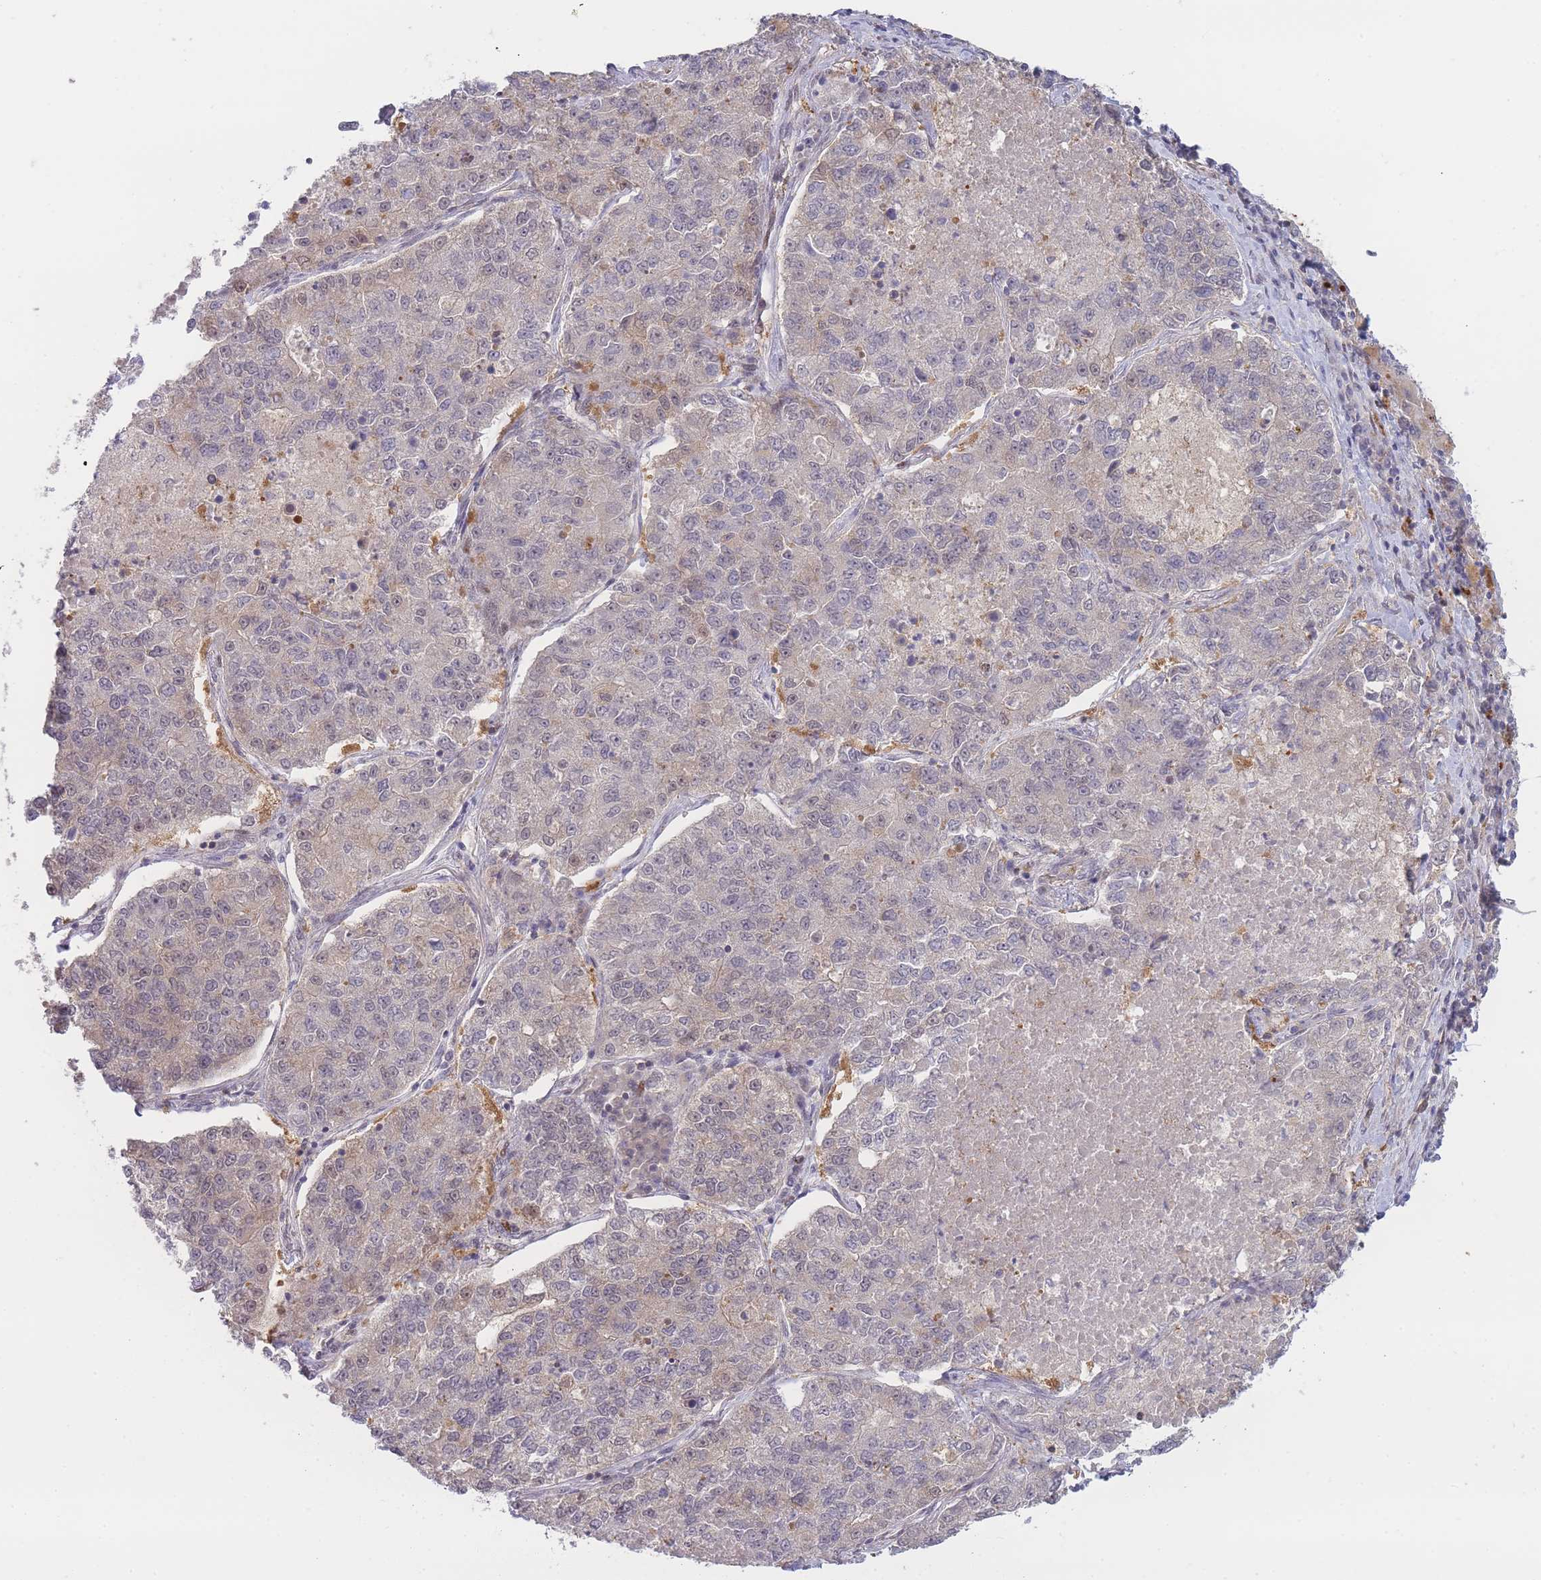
{"staining": {"intensity": "negative", "quantity": "none", "location": "none"}, "tissue": "lung cancer", "cell_type": "Tumor cells", "image_type": "cancer", "snomed": [{"axis": "morphology", "description": "Adenocarcinoma, NOS"}, {"axis": "topography", "description": "Lung"}], "caption": "Immunohistochemistry (IHC) photomicrograph of neoplastic tissue: lung cancer stained with DAB (3,3'-diaminobenzidine) demonstrates no significant protein positivity in tumor cells. (Stains: DAB (3,3'-diaminobenzidine) immunohistochemistry with hematoxylin counter stain, Microscopy: brightfield microscopy at high magnification).", "gene": "DEAF1", "patient": {"sex": "male", "age": 49}}